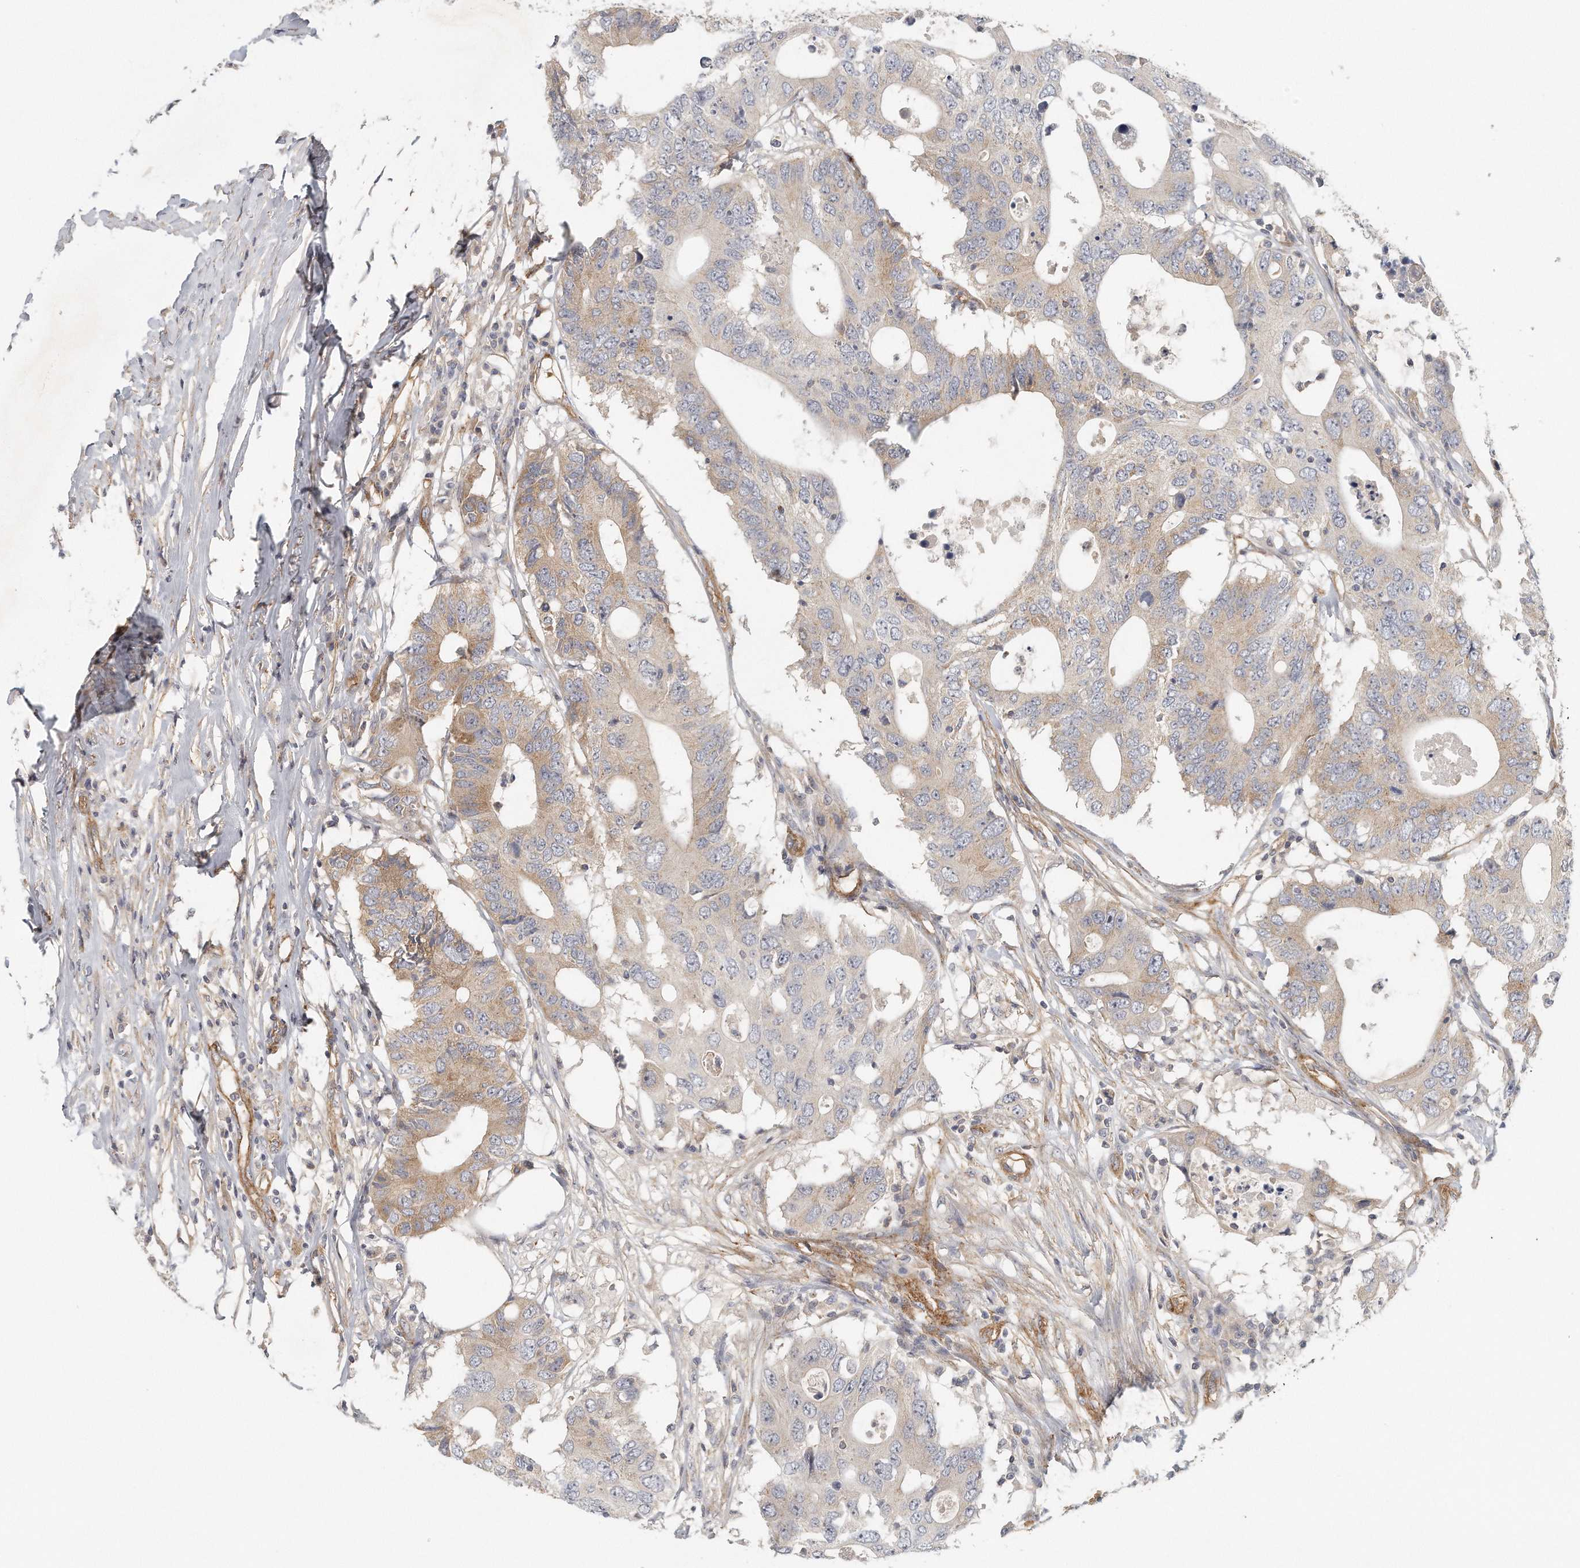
{"staining": {"intensity": "weak", "quantity": "25%-75%", "location": "cytoplasmic/membranous"}, "tissue": "colorectal cancer", "cell_type": "Tumor cells", "image_type": "cancer", "snomed": [{"axis": "morphology", "description": "Adenocarcinoma, NOS"}, {"axis": "topography", "description": "Colon"}], "caption": "The histopathology image exhibits staining of colorectal cancer, revealing weak cytoplasmic/membranous protein staining (brown color) within tumor cells.", "gene": "MTERF4", "patient": {"sex": "male", "age": 71}}